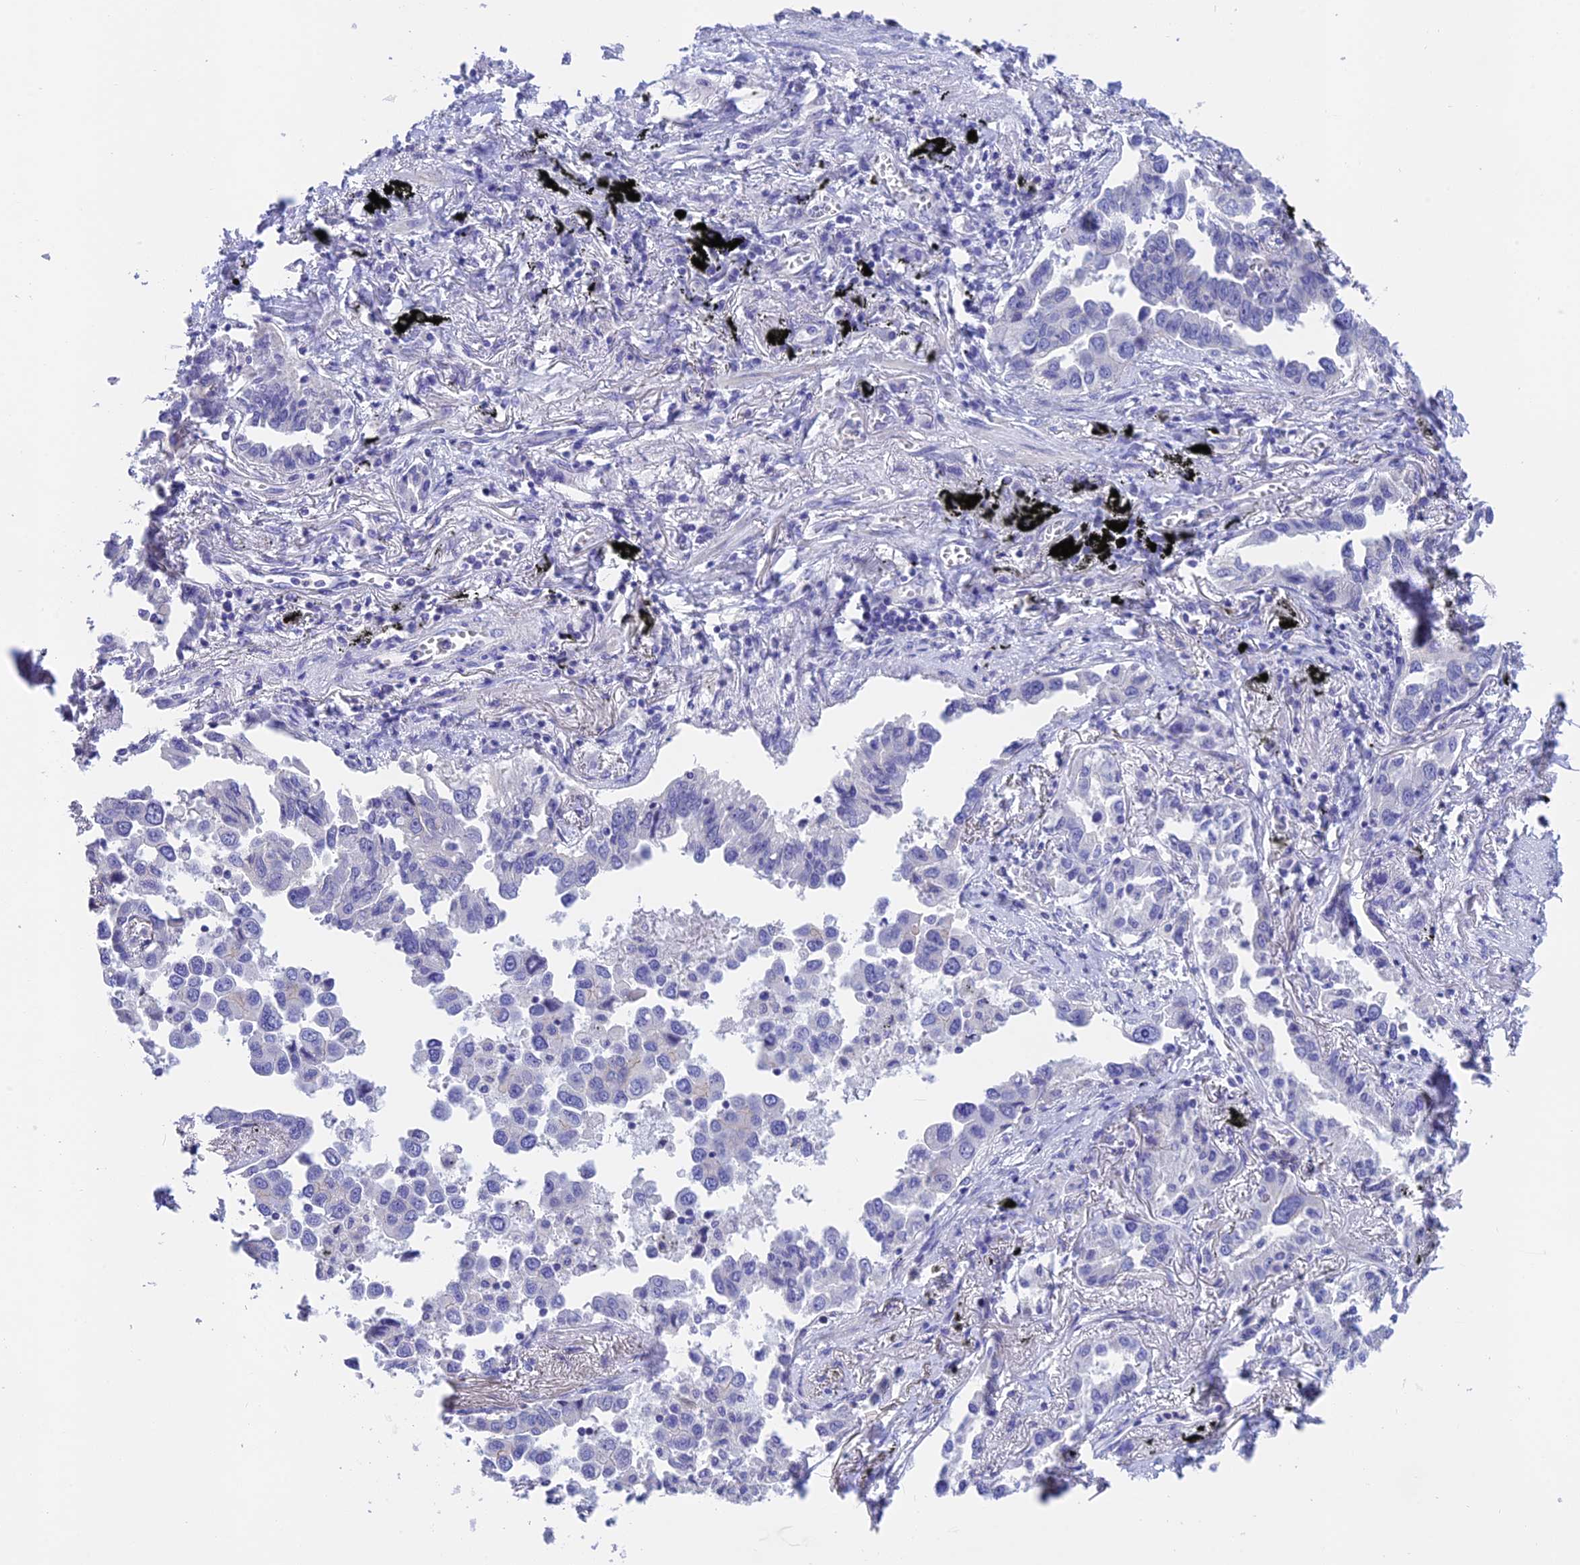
{"staining": {"intensity": "negative", "quantity": "none", "location": "none"}, "tissue": "lung cancer", "cell_type": "Tumor cells", "image_type": "cancer", "snomed": [{"axis": "morphology", "description": "Adenocarcinoma, NOS"}, {"axis": "topography", "description": "Lung"}], "caption": "Immunohistochemistry micrograph of human lung cancer stained for a protein (brown), which displays no expression in tumor cells.", "gene": "C17orf67", "patient": {"sex": "male", "age": 67}}